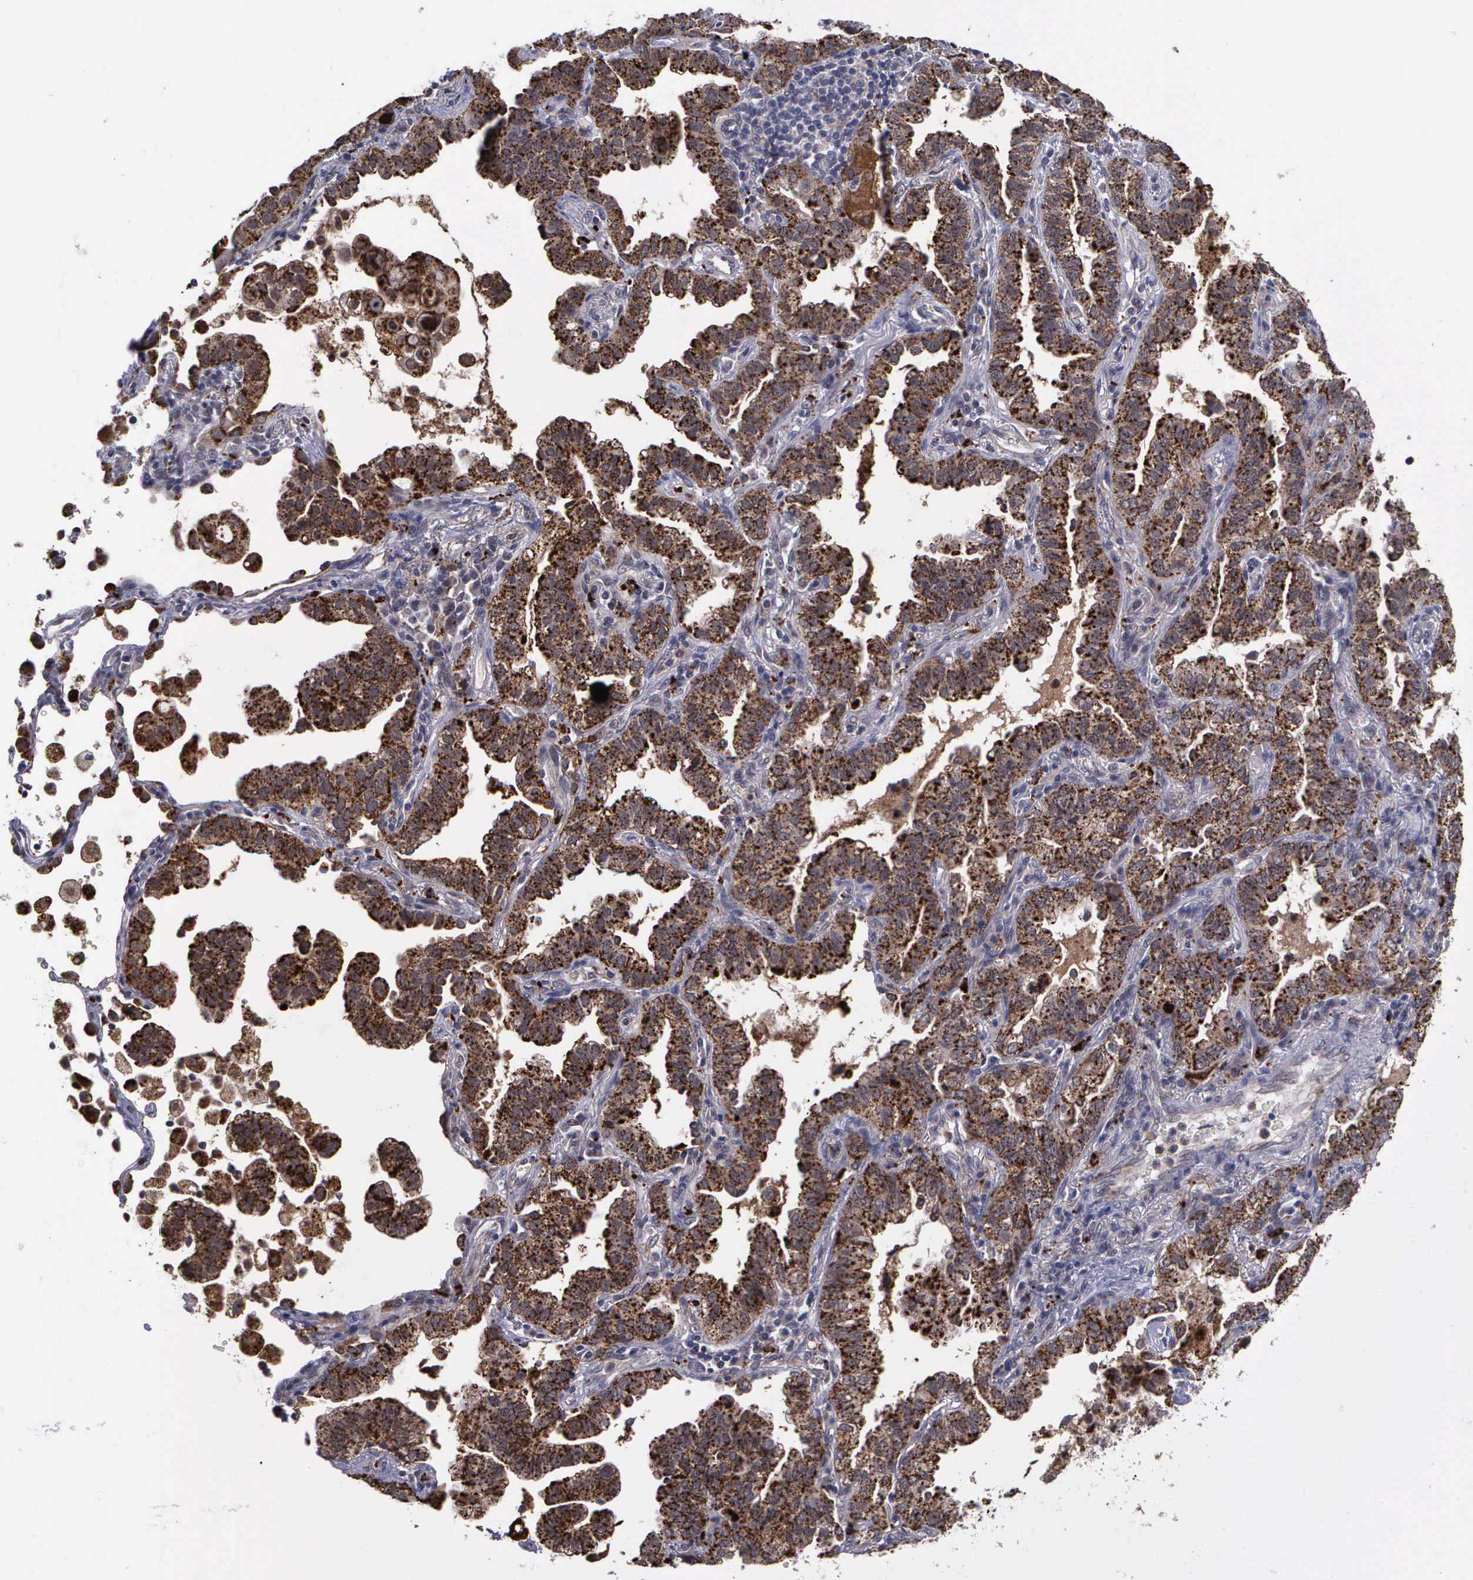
{"staining": {"intensity": "strong", "quantity": ">75%", "location": "cytoplasmic/membranous"}, "tissue": "lung cancer", "cell_type": "Tumor cells", "image_type": "cancer", "snomed": [{"axis": "morphology", "description": "Adenocarcinoma, NOS"}, {"axis": "topography", "description": "Lung"}], "caption": "A high-resolution photomicrograph shows IHC staining of lung adenocarcinoma, which demonstrates strong cytoplasmic/membranous positivity in approximately >75% of tumor cells.", "gene": "MAP3K9", "patient": {"sex": "female", "age": 50}}